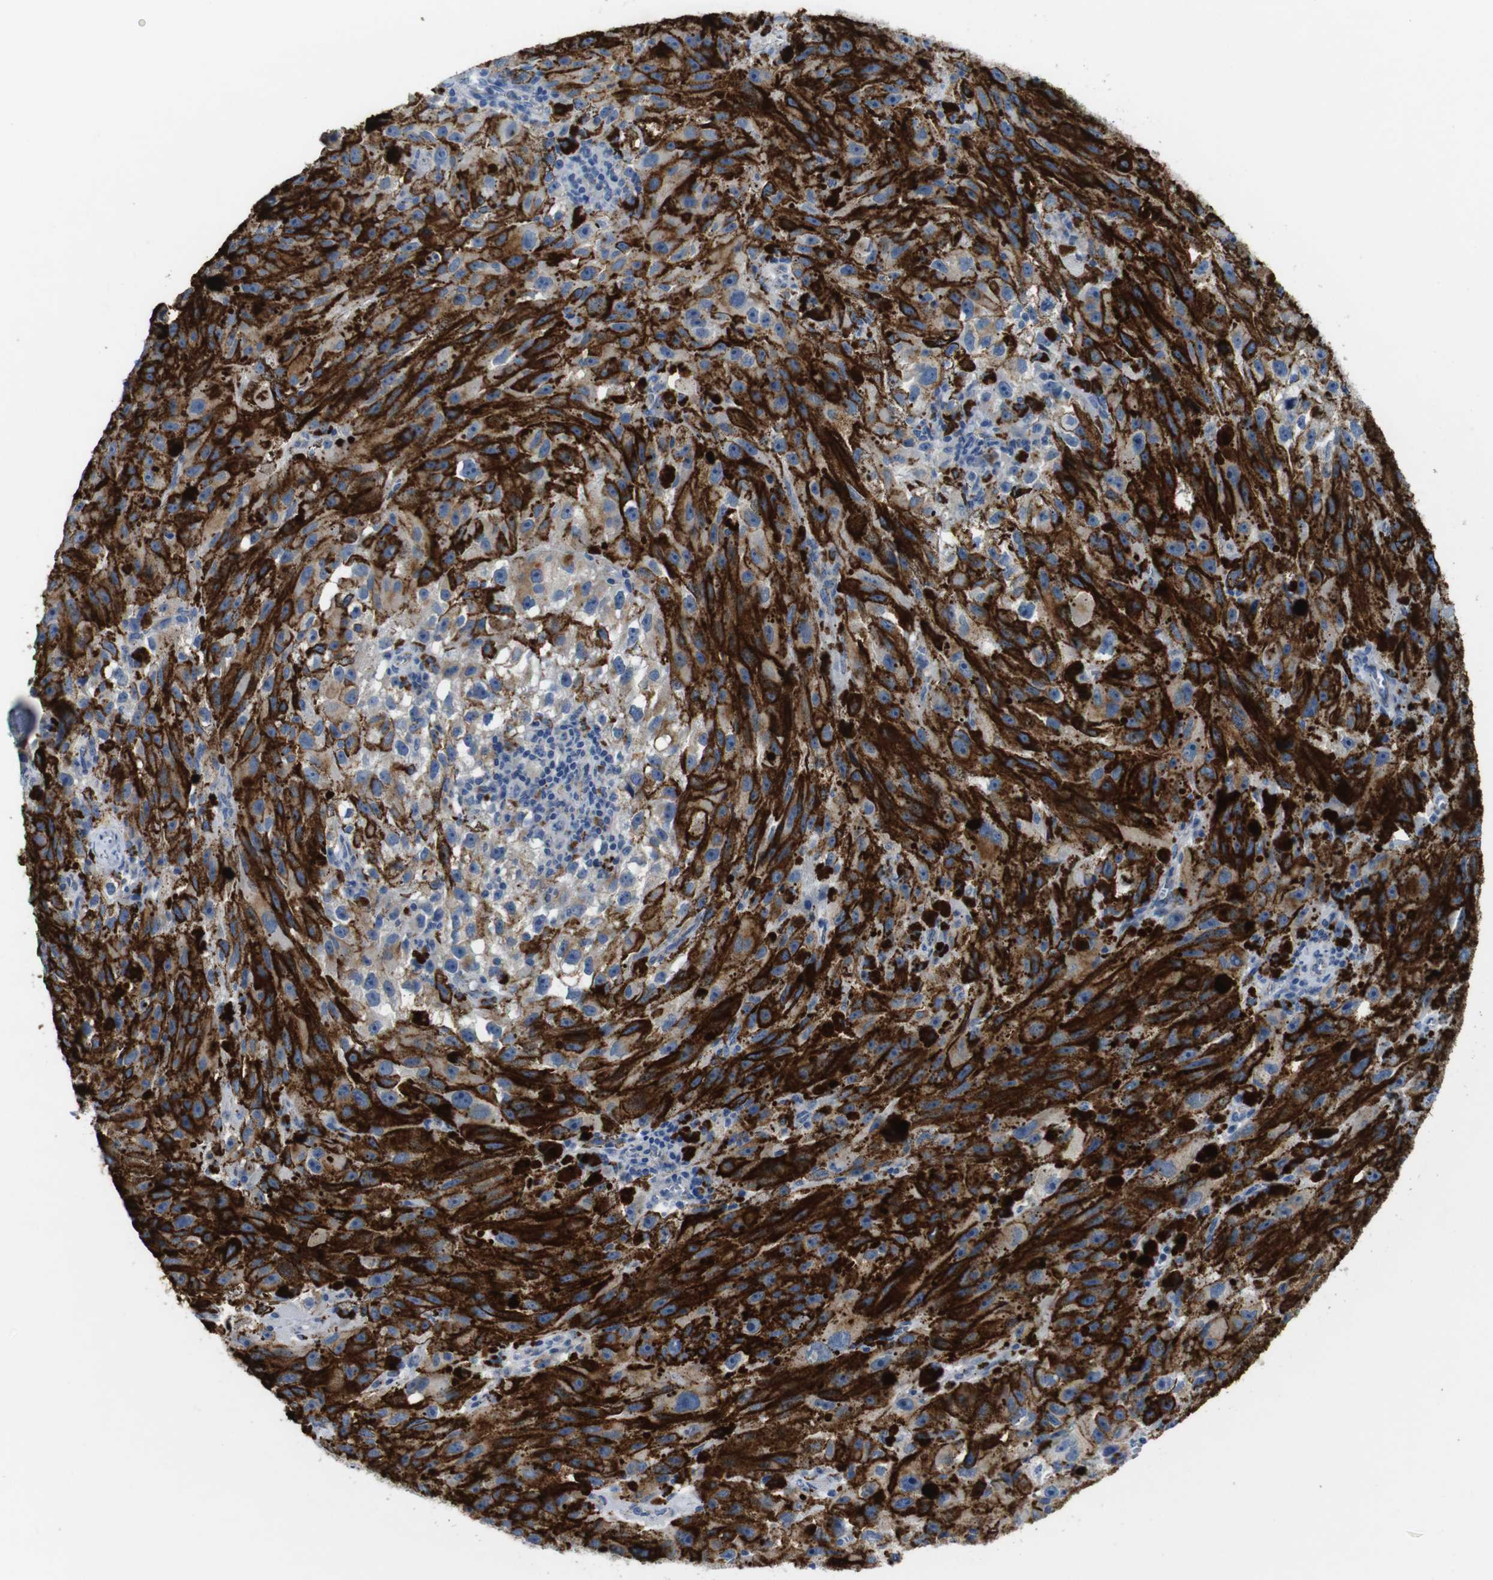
{"staining": {"intensity": "weak", "quantity": "<25%", "location": "cytoplasmic/membranous"}, "tissue": "melanoma", "cell_type": "Tumor cells", "image_type": "cancer", "snomed": [{"axis": "morphology", "description": "Malignant melanoma, NOS"}, {"axis": "topography", "description": "Skin"}], "caption": "IHC photomicrograph of neoplastic tissue: human melanoma stained with DAB reveals no significant protein positivity in tumor cells.", "gene": "NHLRC3", "patient": {"sex": "female", "age": 104}}